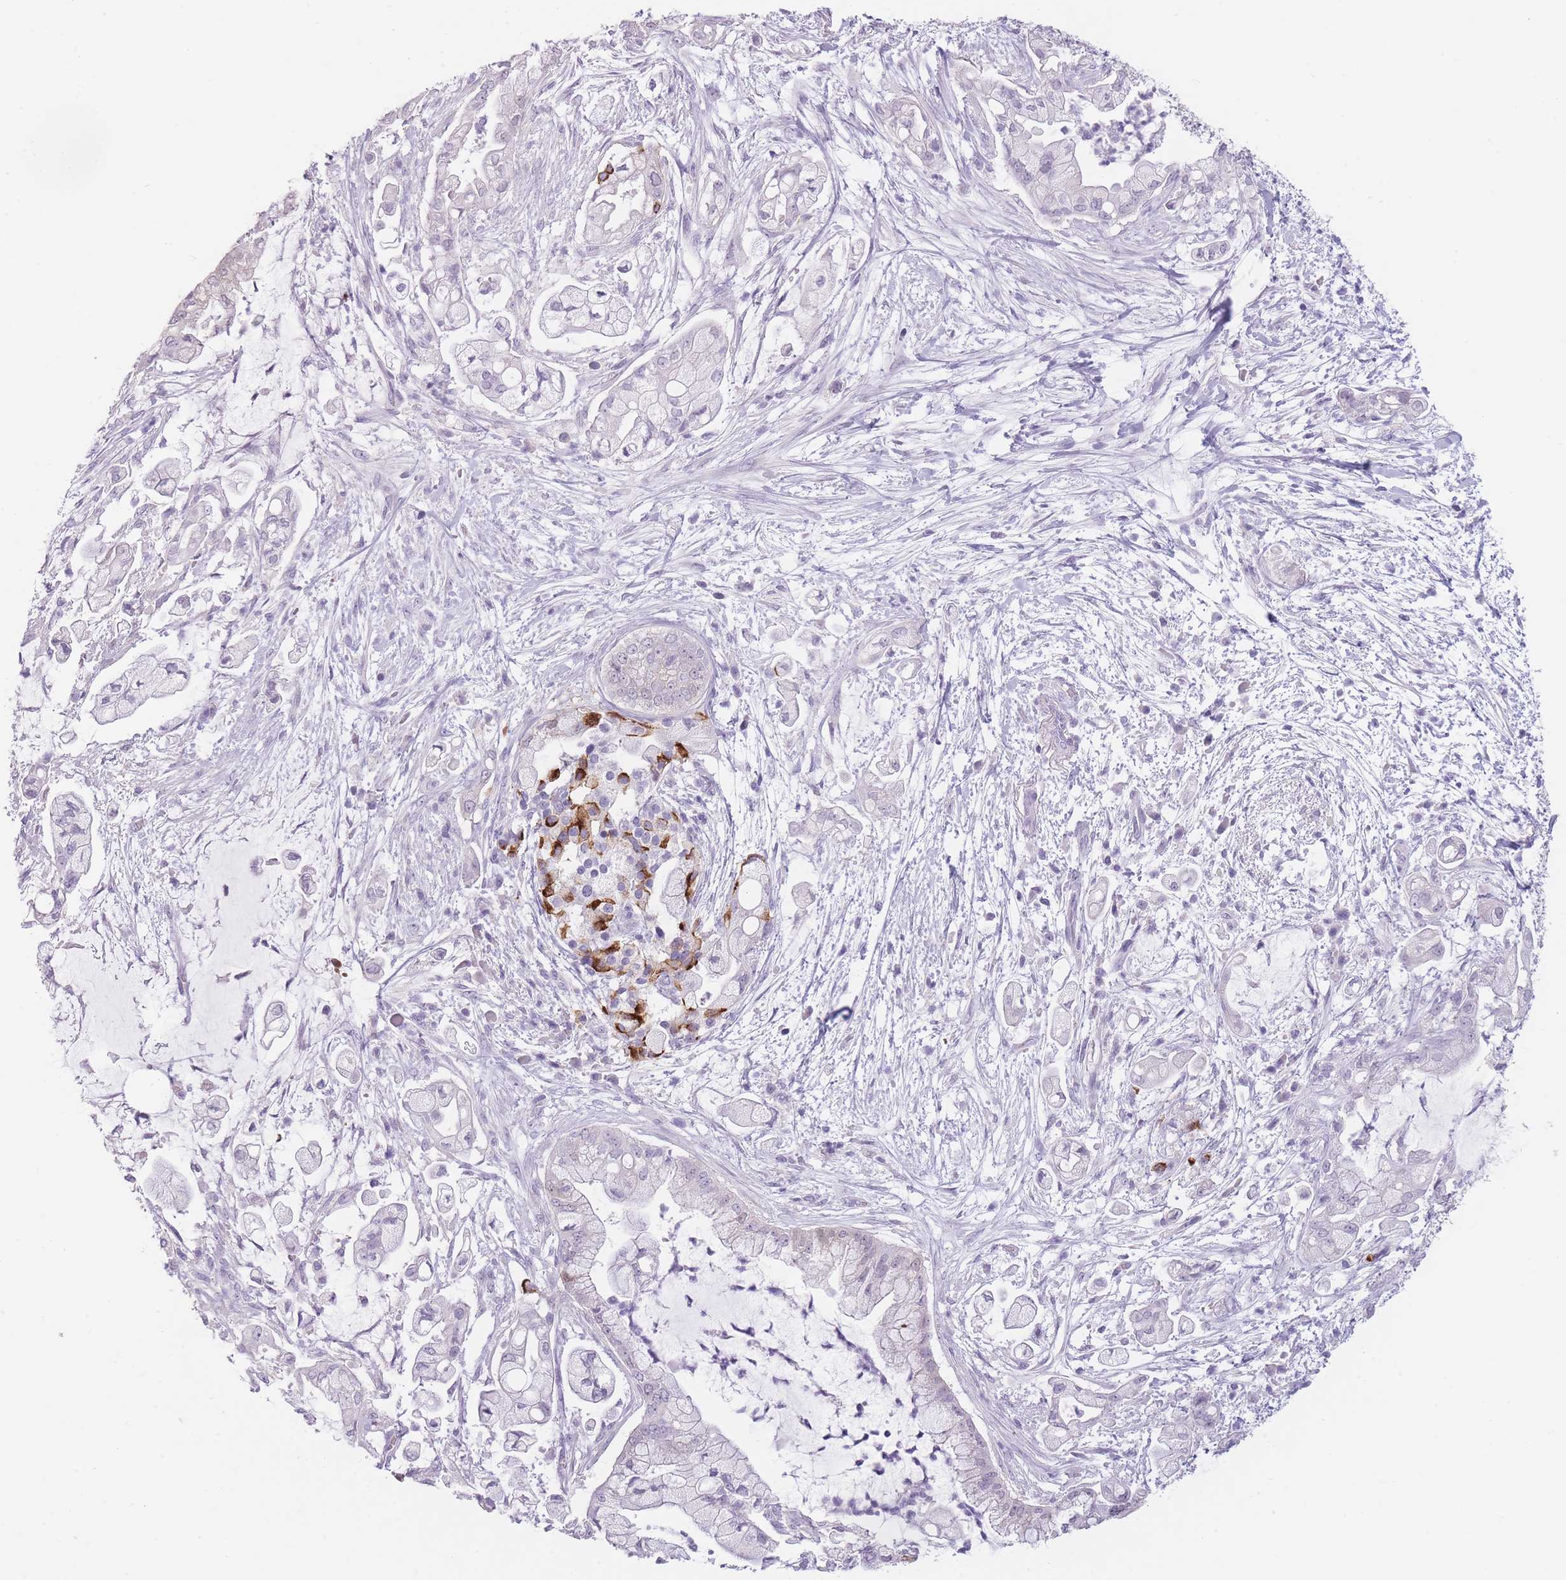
{"staining": {"intensity": "negative", "quantity": "none", "location": "none"}, "tissue": "pancreatic cancer", "cell_type": "Tumor cells", "image_type": "cancer", "snomed": [{"axis": "morphology", "description": "Adenocarcinoma, NOS"}, {"axis": "topography", "description": "Pancreas"}], "caption": "Pancreatic adenocarcinoma stained for a protein using immunohistochemistry (IHC) demonstrates no expression tumor cells.", "gene": "TMEM236", "patient": {"sex": "female", "age": 69}}